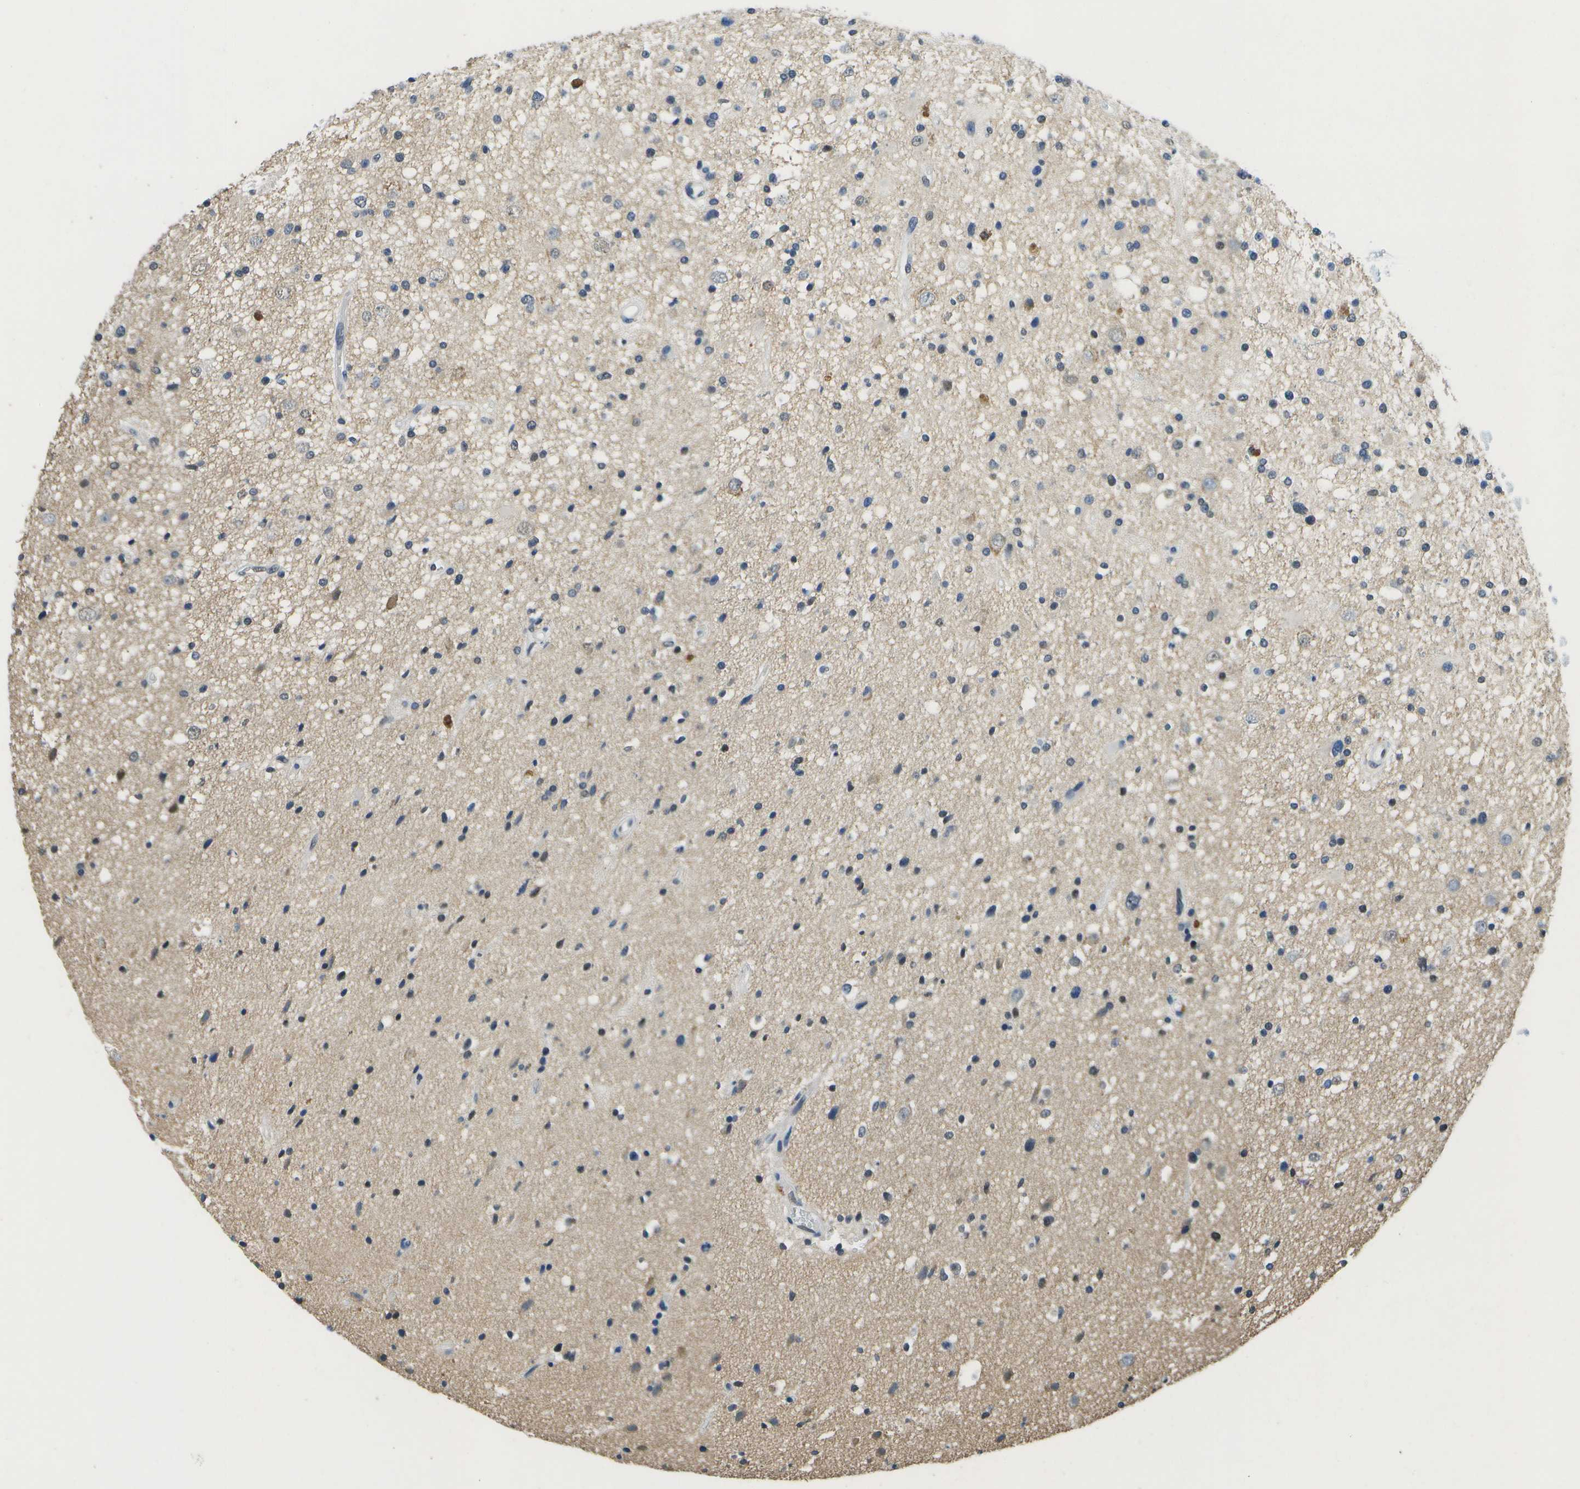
{"staining": {"intensity": "negative", "quantity": "none", "location": "none"}, "tissue": "glioma", "cell_type": "Tumor cells", "image_type": "cancer", "snomed": [{"axis": "morphology", "description": "Glioma, malignant, High grade"}, {"axis": "topography", "description": "Brain"}], "caption": "A photomicrograph of human glioma is negative for staining in tumor cells. The staining was performed using DAB to visualize the protein expression in brown, while the nuclei were stained in blue with hematoxylin (Magnification: 20x).", "gene": "DSE", "patient": {"sex": "male", "age": 33}}